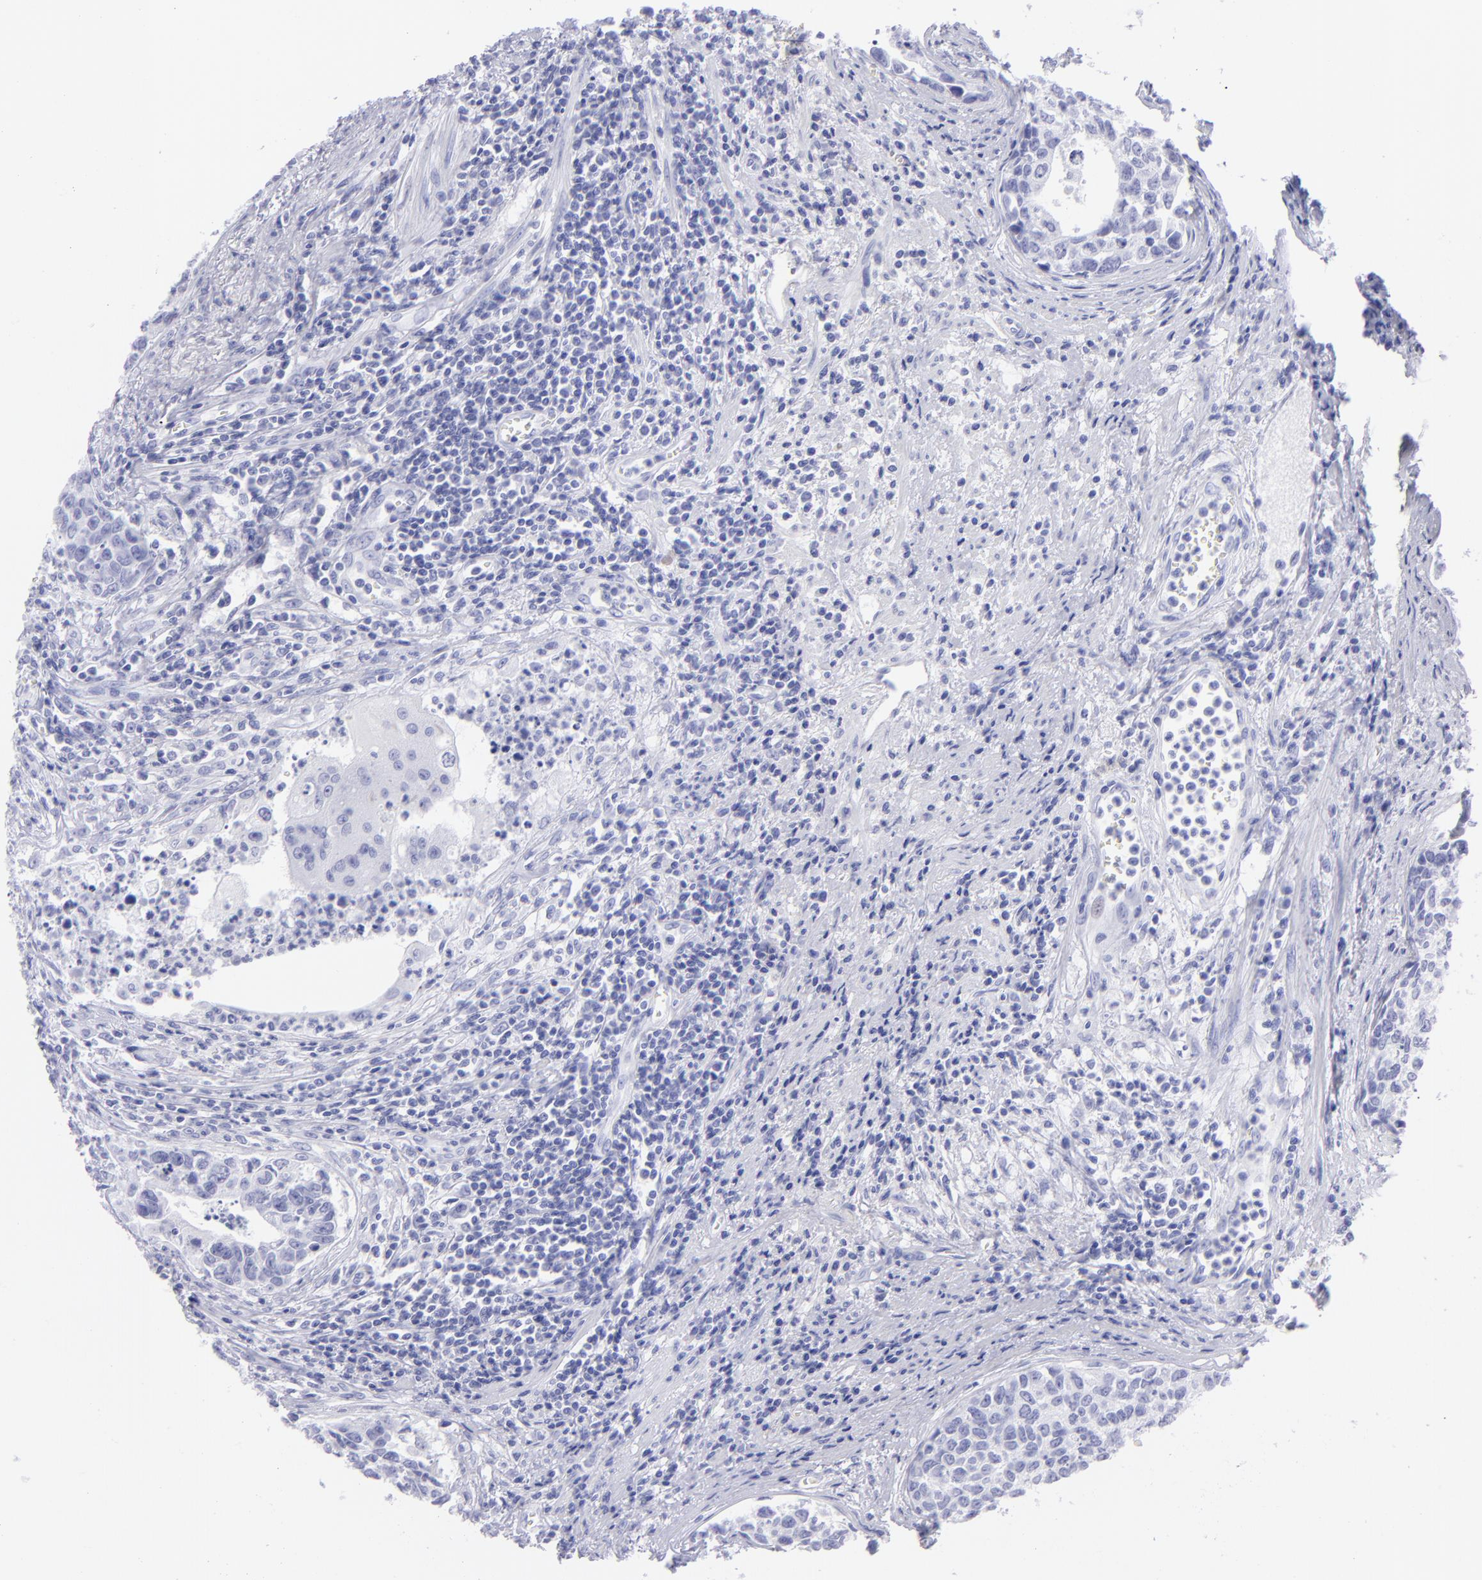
{"staining": {"intensity": "negative", "quantity": "none", "location": "none"}, "tissue": "urothelial cancer", "cell_type": "Tumor cells", "image_type": "cancer", "snomed": [{"axis": "morphology", "description": "Urothelial carcinoma, High grade"}, {"axis": "topography", "description": "Urinary bladder"}], "caption": "High magnification brightfield microscopy of urothelial carcinoma (high-grade) stained with DAB (3,3'-diaminobenzidine) (brown) and counterstained with hematoxylin (blue): tumor cells show no significant staining. (DAB immunohistochemistry (IHC) visualized using brightfield microscopy, high magnification).", "gene": "SLC1A3", "patient": {"sex": "male", "age": 81}}